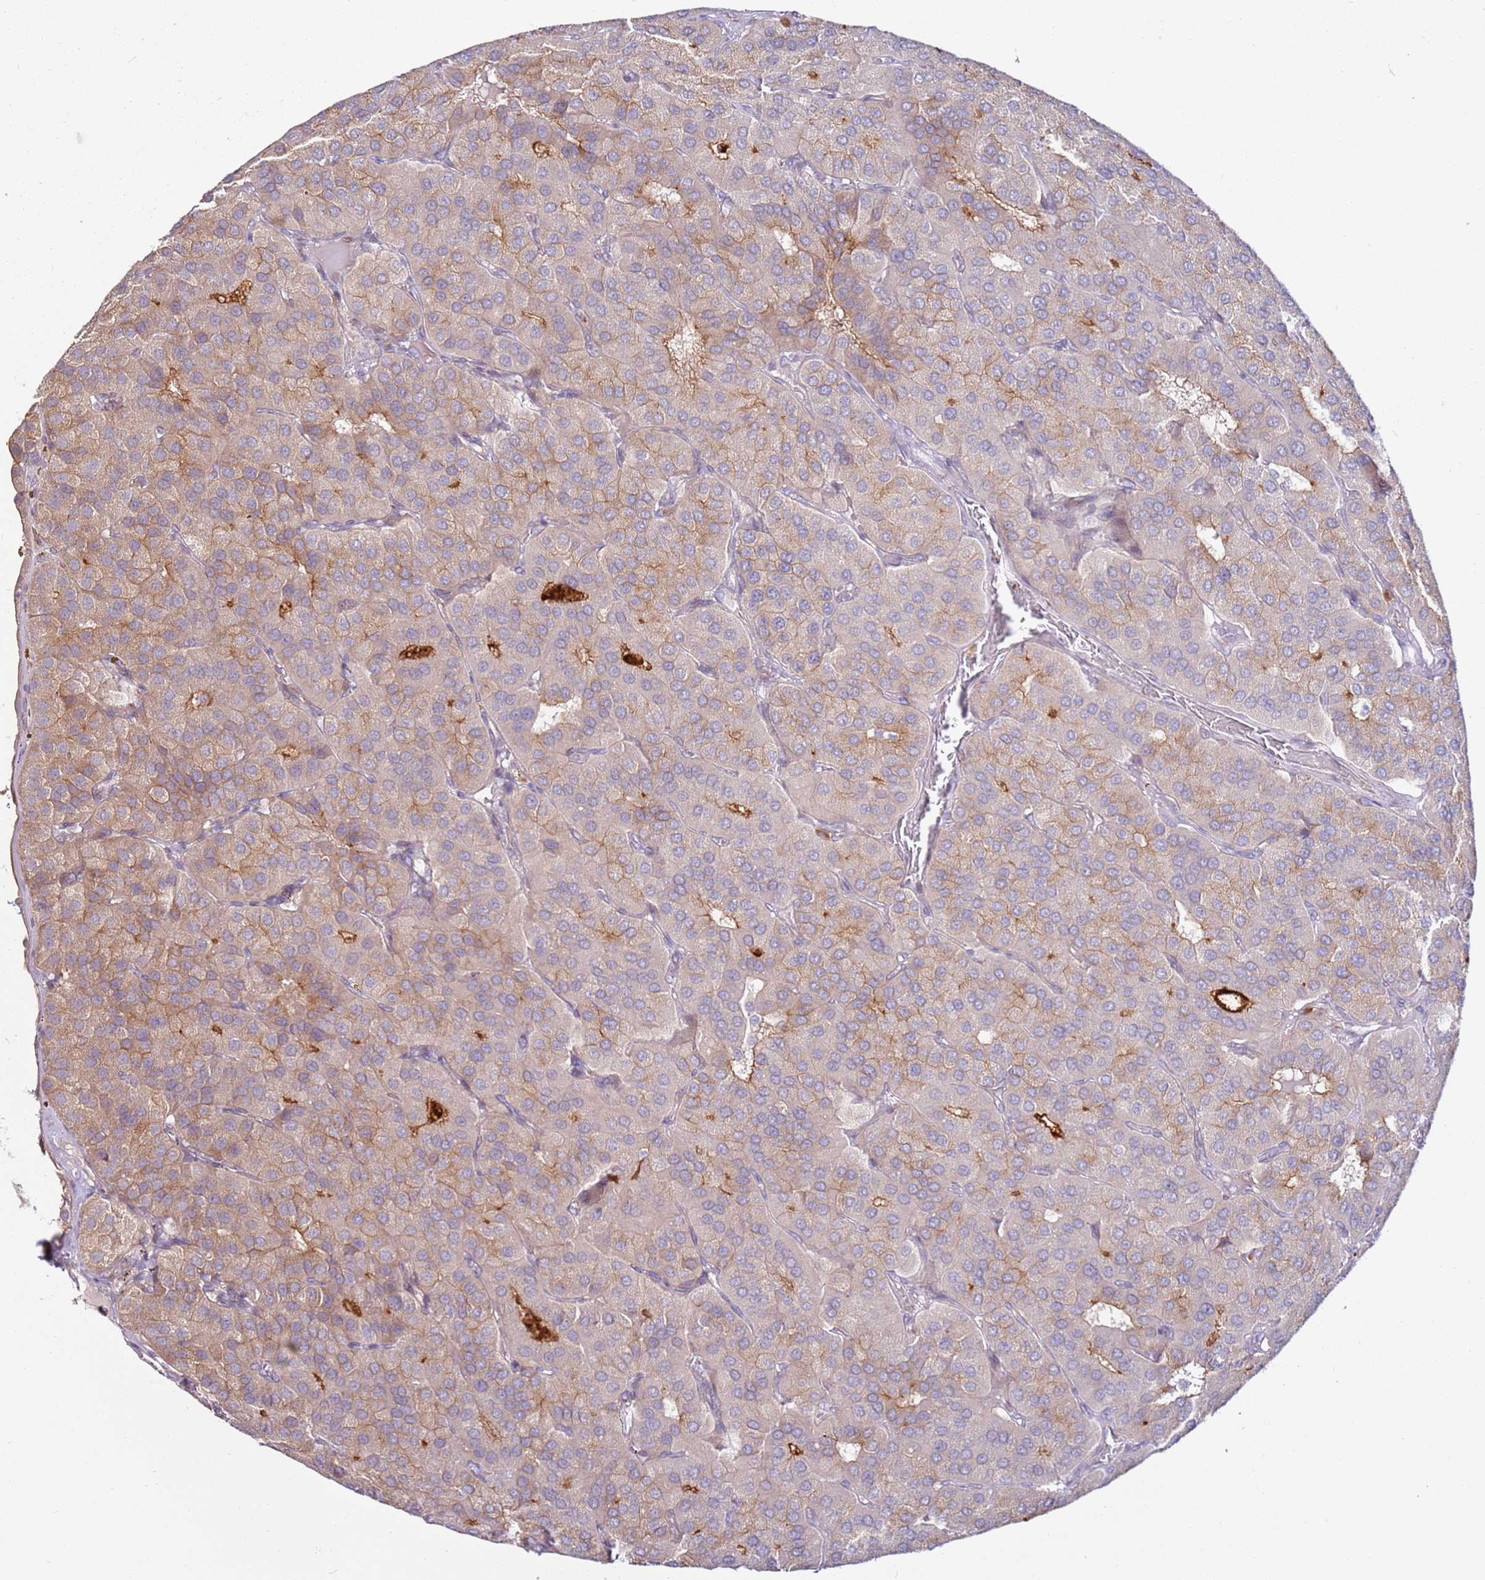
{"staining": {"intensity": "weak", "quantity": "<25%", "location": "cytoplasmic/membranous"}, "tissue": "parathyroid gland", "cell_type": "Glandular cells", "image_type": "normal", "snomed": [{"axis": "morphology", "description": "Normal tissue, NOS"}, {"axis": "morphology", "description": "Adenoma, NOS"}, {"axis": "topography", "description": "Parathyroid gland"}], "caption": "There is no significant expression in glandular cells of parathyroid gland.", "gene": "MTG2", "patient": {"sex": "female", "age": 86}}